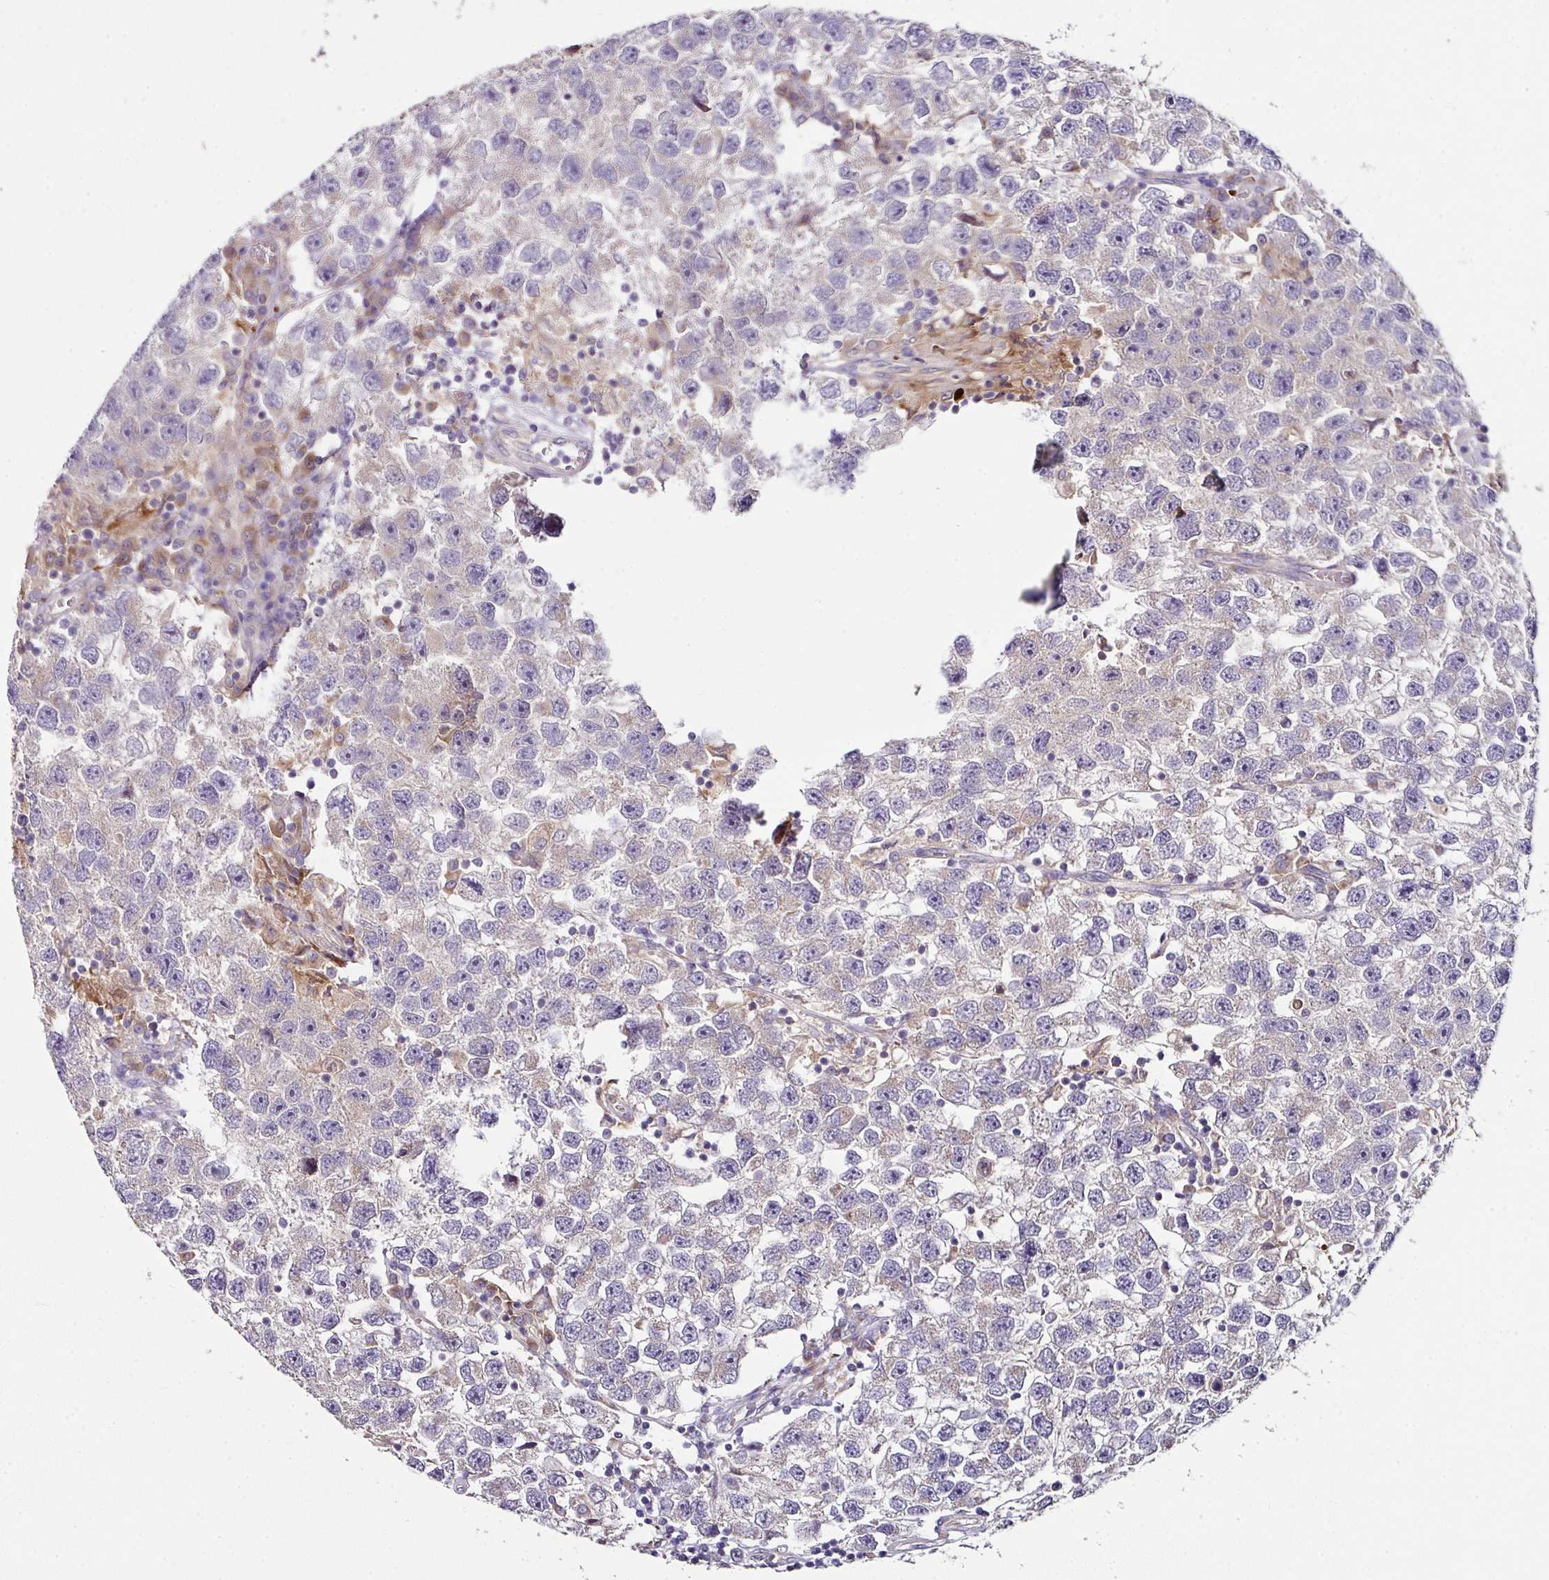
{"staining": {"intensity": "negative", "quantity": "none", "location": "none"}, "tissue": "testis cancer", "cell_type": "Tumor cells", "image_type": "cancer", "snomed": [{"axis": "morphology", "description": "Seminoma, NOS"}, {"axis": "topography", "description": "Testis"}], "caption": "An immunohistochemistry (IHC) micrograph of testis cancer is shown. There is no staining in tumor cells of testis cancer.", "gene": "SKIC2", "patient": {"sex": "male", "age": 26}}